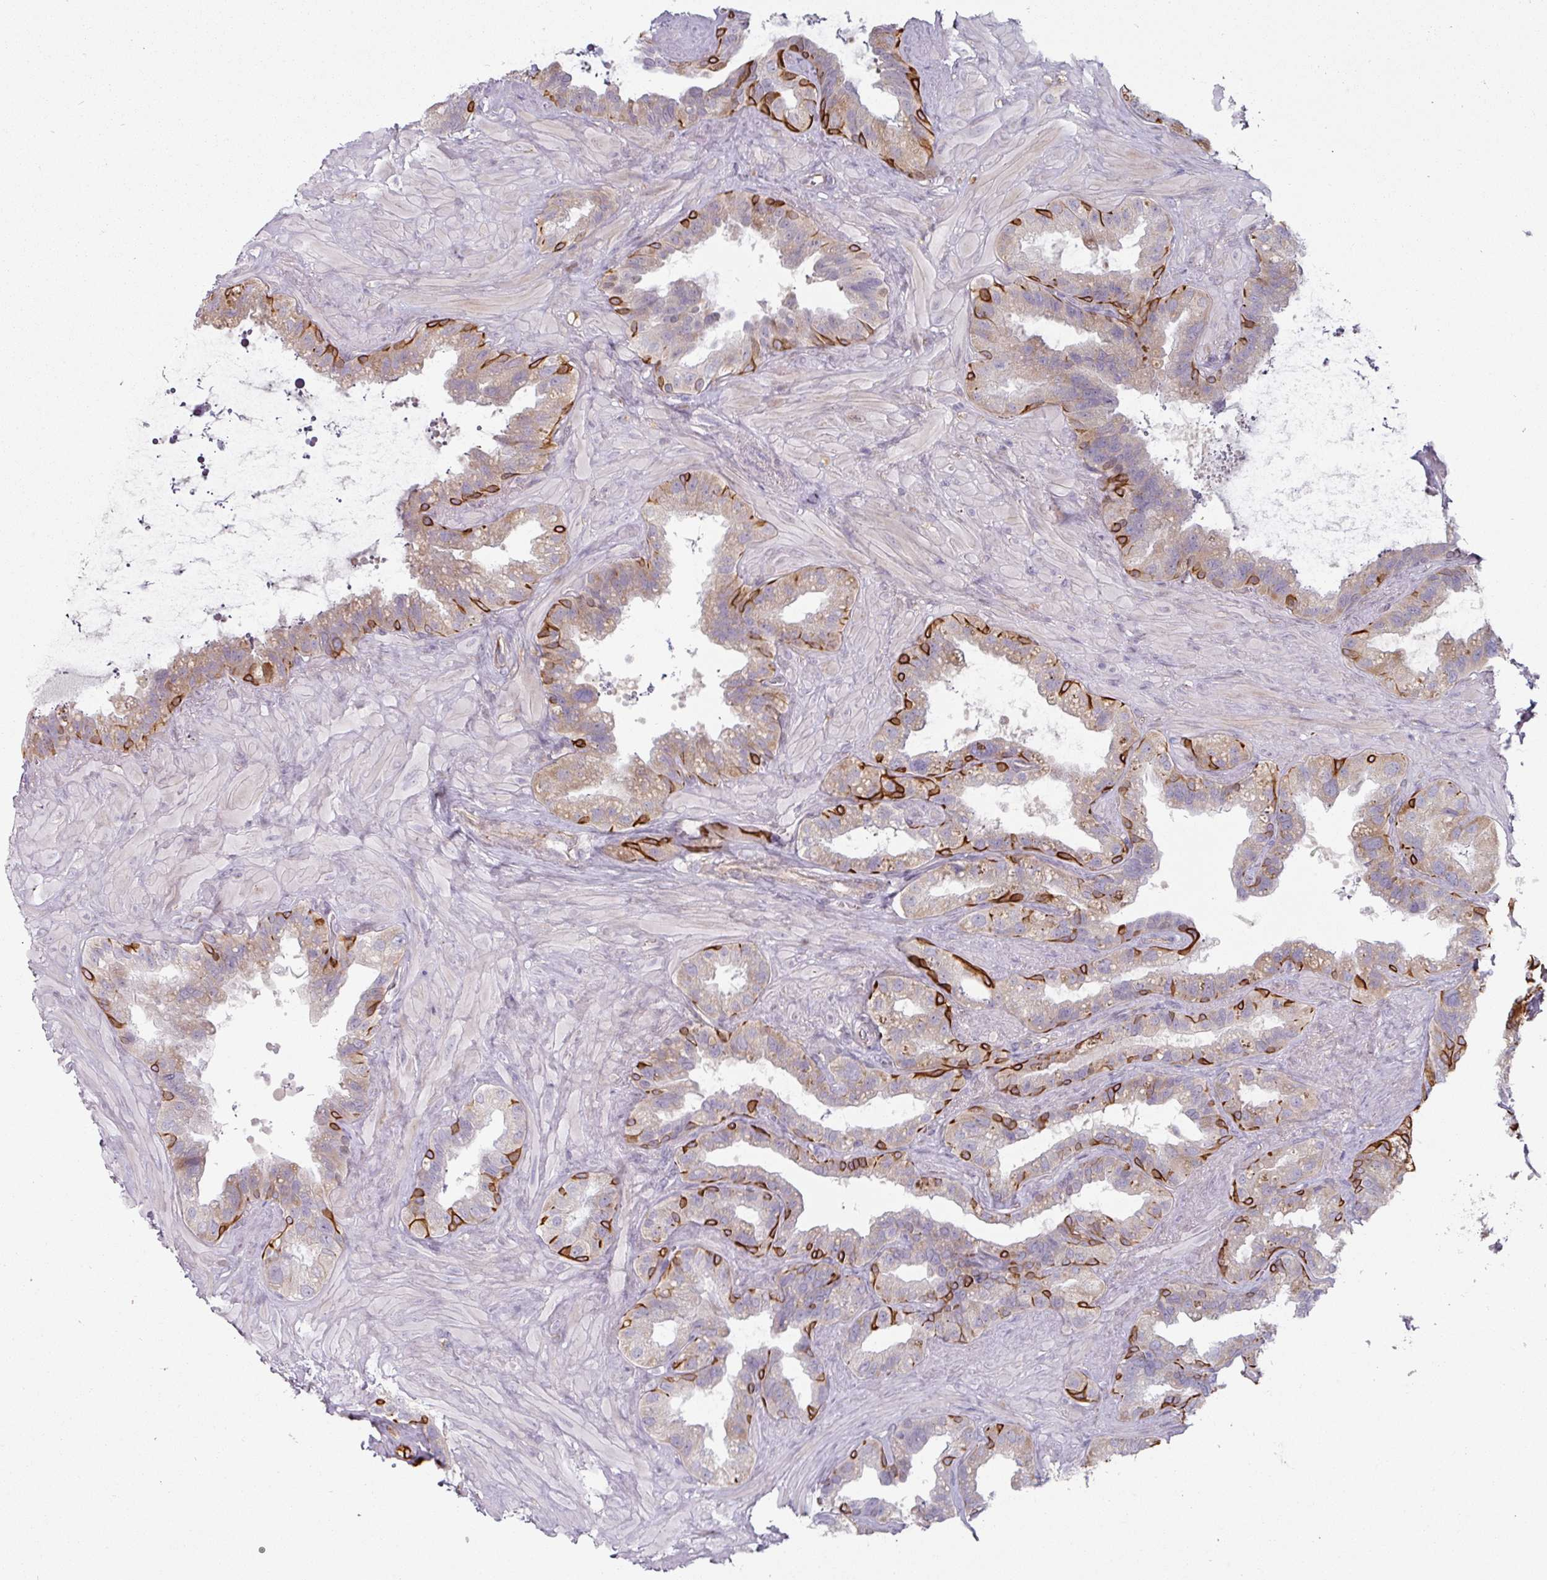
{"staining": {"intensity": "weak", "quantity": ">75%", "location": "cytoplasmic/membranous"}, "tissue": "seminal vesicle", "cell_type": "Glandular cells", "image_type": "normal", "snomed": [{"axis": "morphology", "description": "Normal tissue, NOS"}, {"axis": "topography", "description": "Seminal veicle"}, {"axis": "topography", "description": "Peripheral nerve tissue"}], "caption": "Immunohistochemical staining of normal seminal vesicle exhibits >75% levels of weak cytoplasmic/membranous protein expression in about >75% of glandular cells.", "gene": "CEP78", "patient": {"sex": "male", "age": 76}}